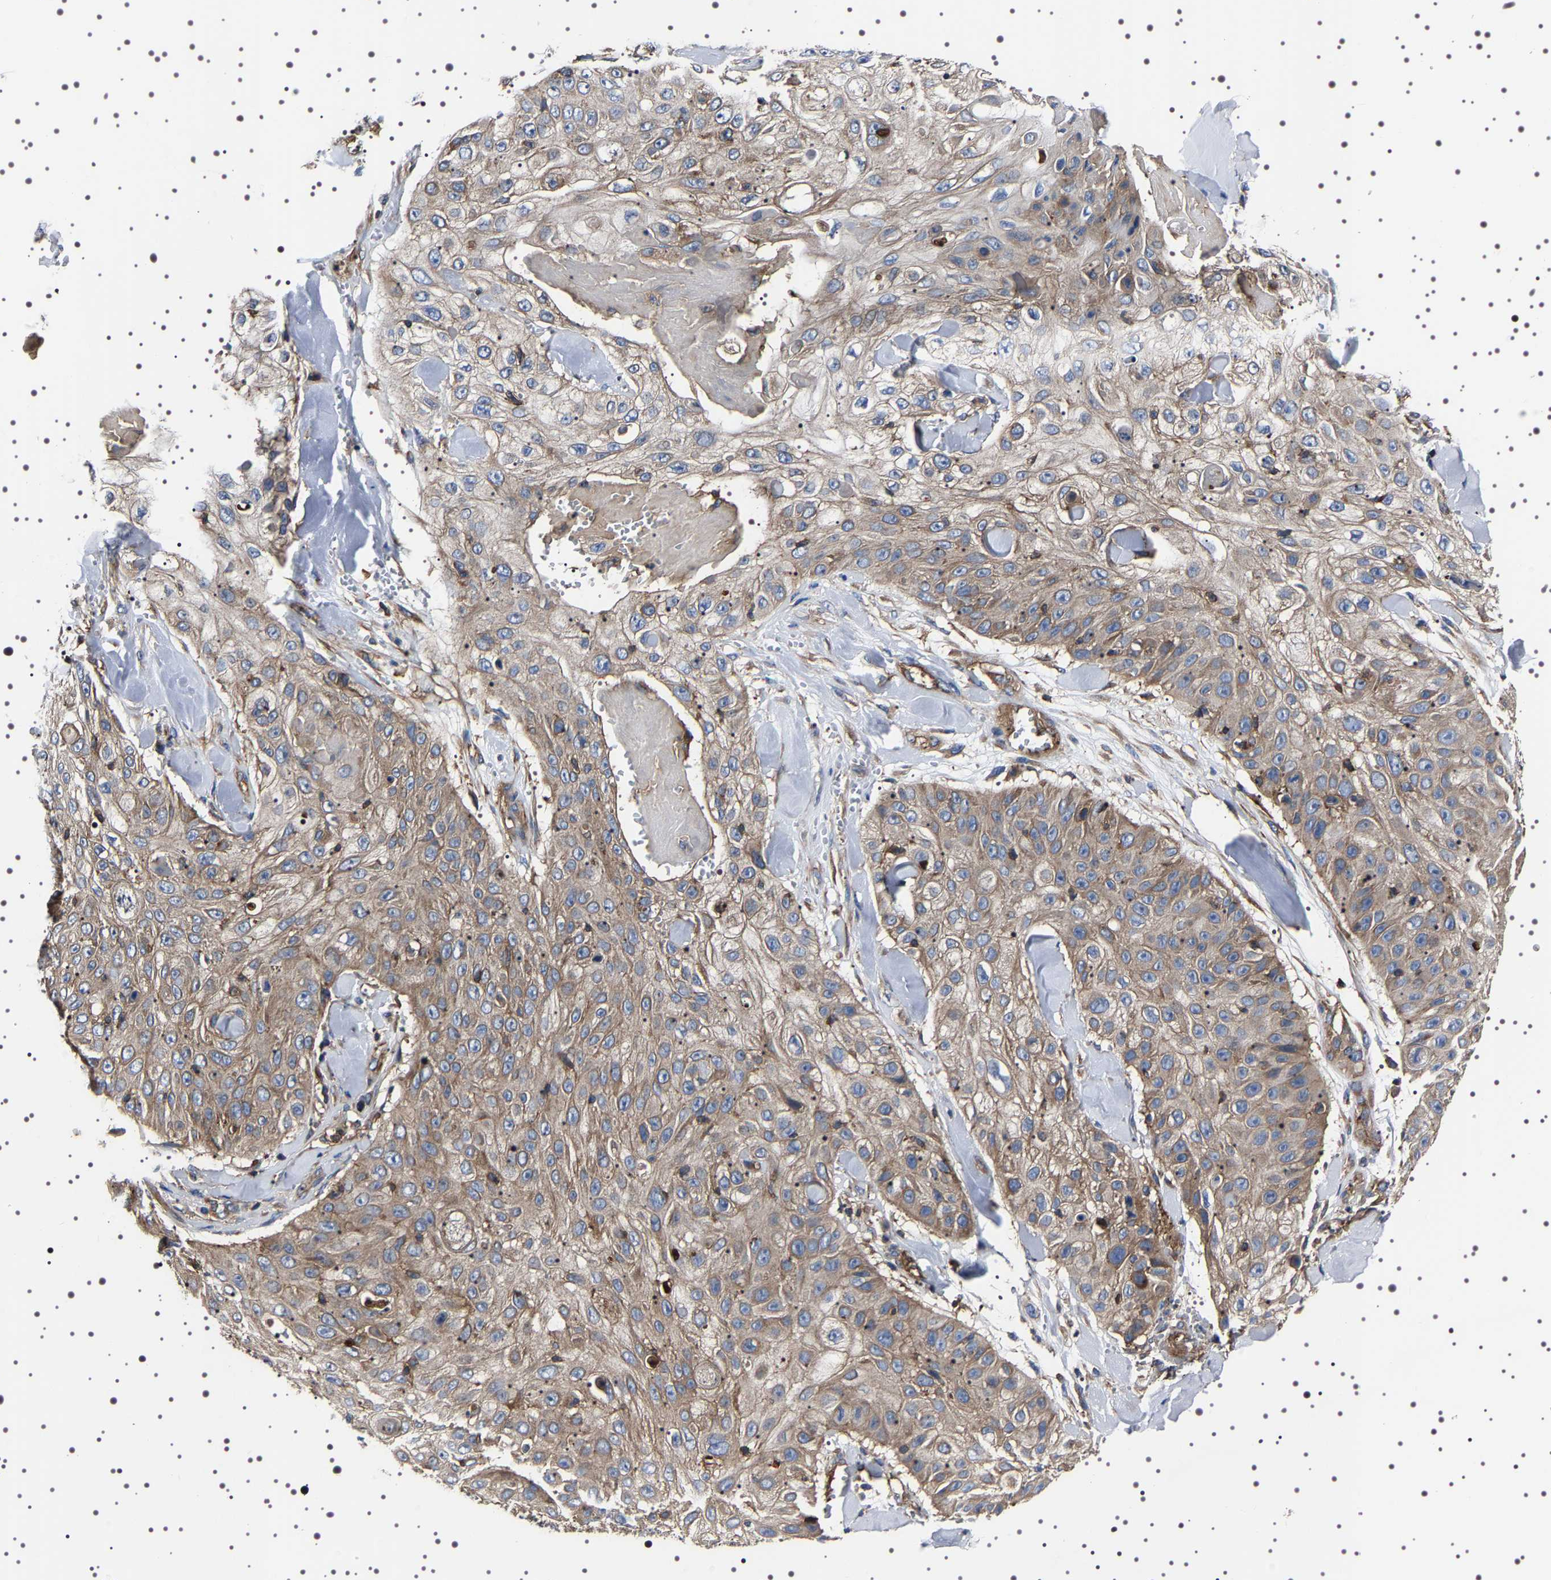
{"staining": {"intensity": "weak", "quantity": ">75%", "location": "cytoplasmic/membranous"}, "tissue": "skin cancer", "cell_type": "Tumor cells", "image_type": "cancer", "snomed": [{"axis": "morphology", "description": "Squamous cell carcinoma, NOS"}, {"axis": "topography", "description": "Skin"}], "caption": "The photomicrograph displays a brown stain indicating the presence of a protein in the cytoplasmic/membranous of tumor cells in squamous cell carcinoma (skin).", "gene": "WDR1", "patient": {"sex": "male", "age": 86}}